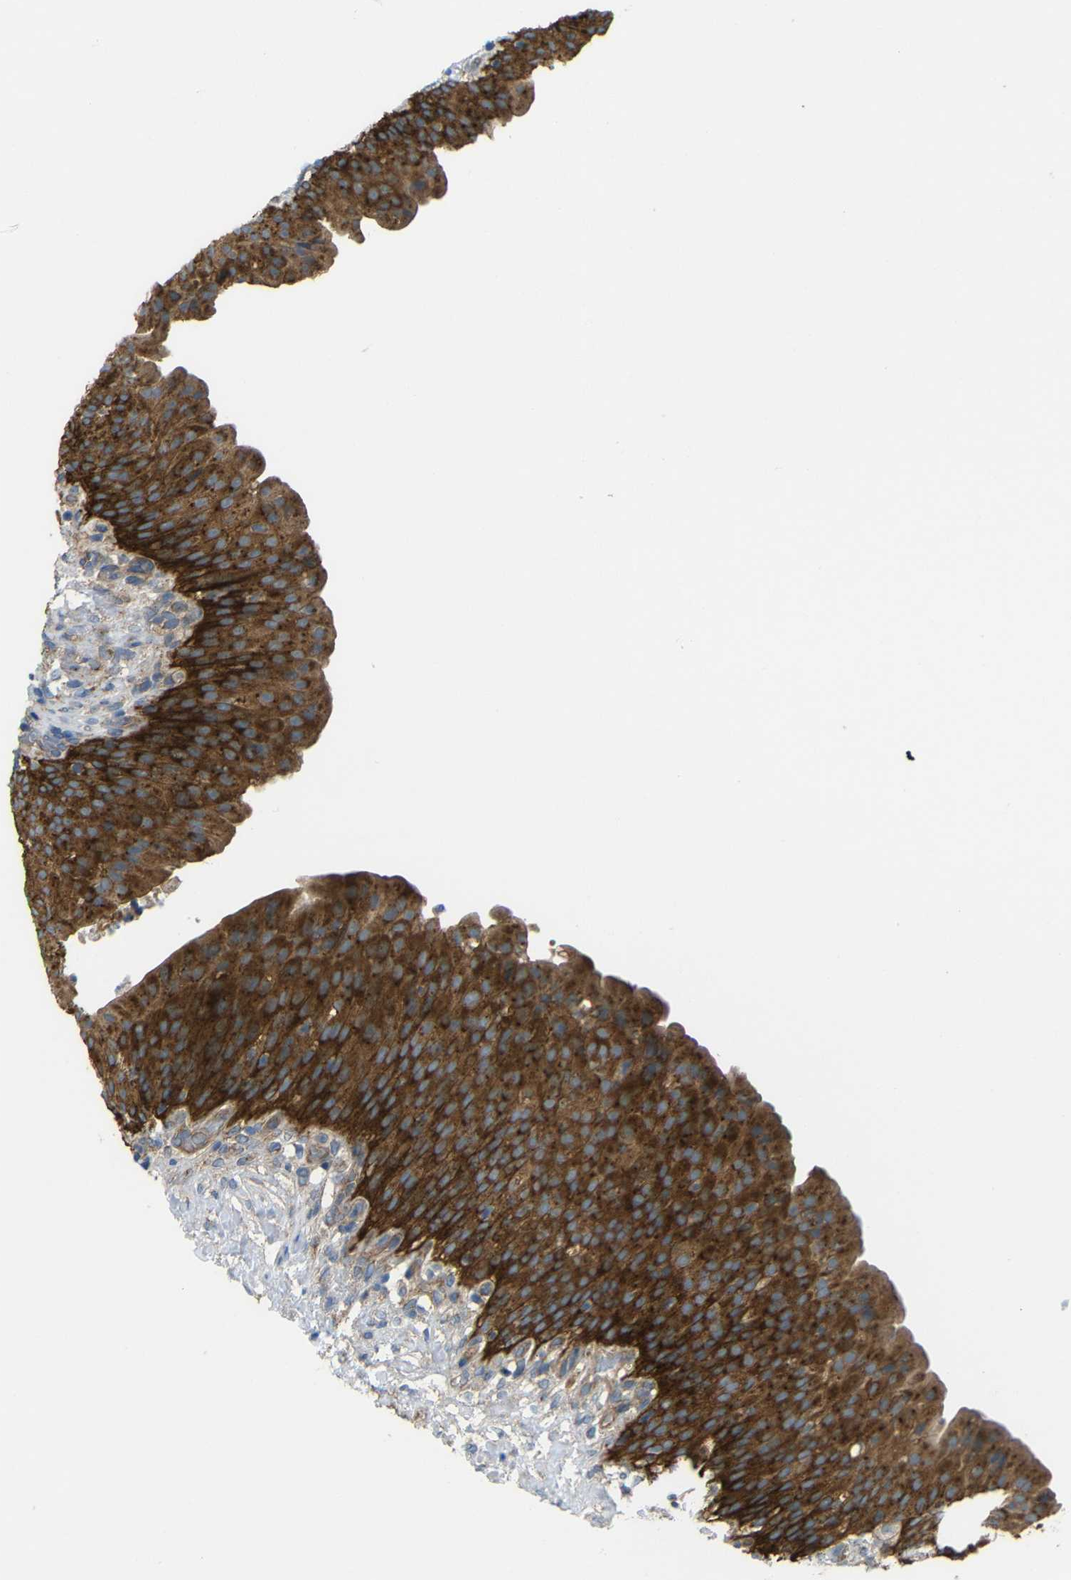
{"staining": {"intensity": "strong", "quantity": ">75%", "location": "cytoplasmic/membranous"}, "tissue": "urinary bladder", "cell_type": "Urothelial cells", "image_type": "normal", "snomed": [{"axis": "morphology", "description": "Normal tissue, NOS"}, {"axis": "topography", "description": "Urinary bladder"}], "caption": "A high-resolution image shows IHC staining of normal urinary bladder, which demonstrates strong cytoplasmic/membranous staining in about >75% of urothelial cells.", "gene": "SYPL1", "patient": {"sex": "female", "age": 79}}